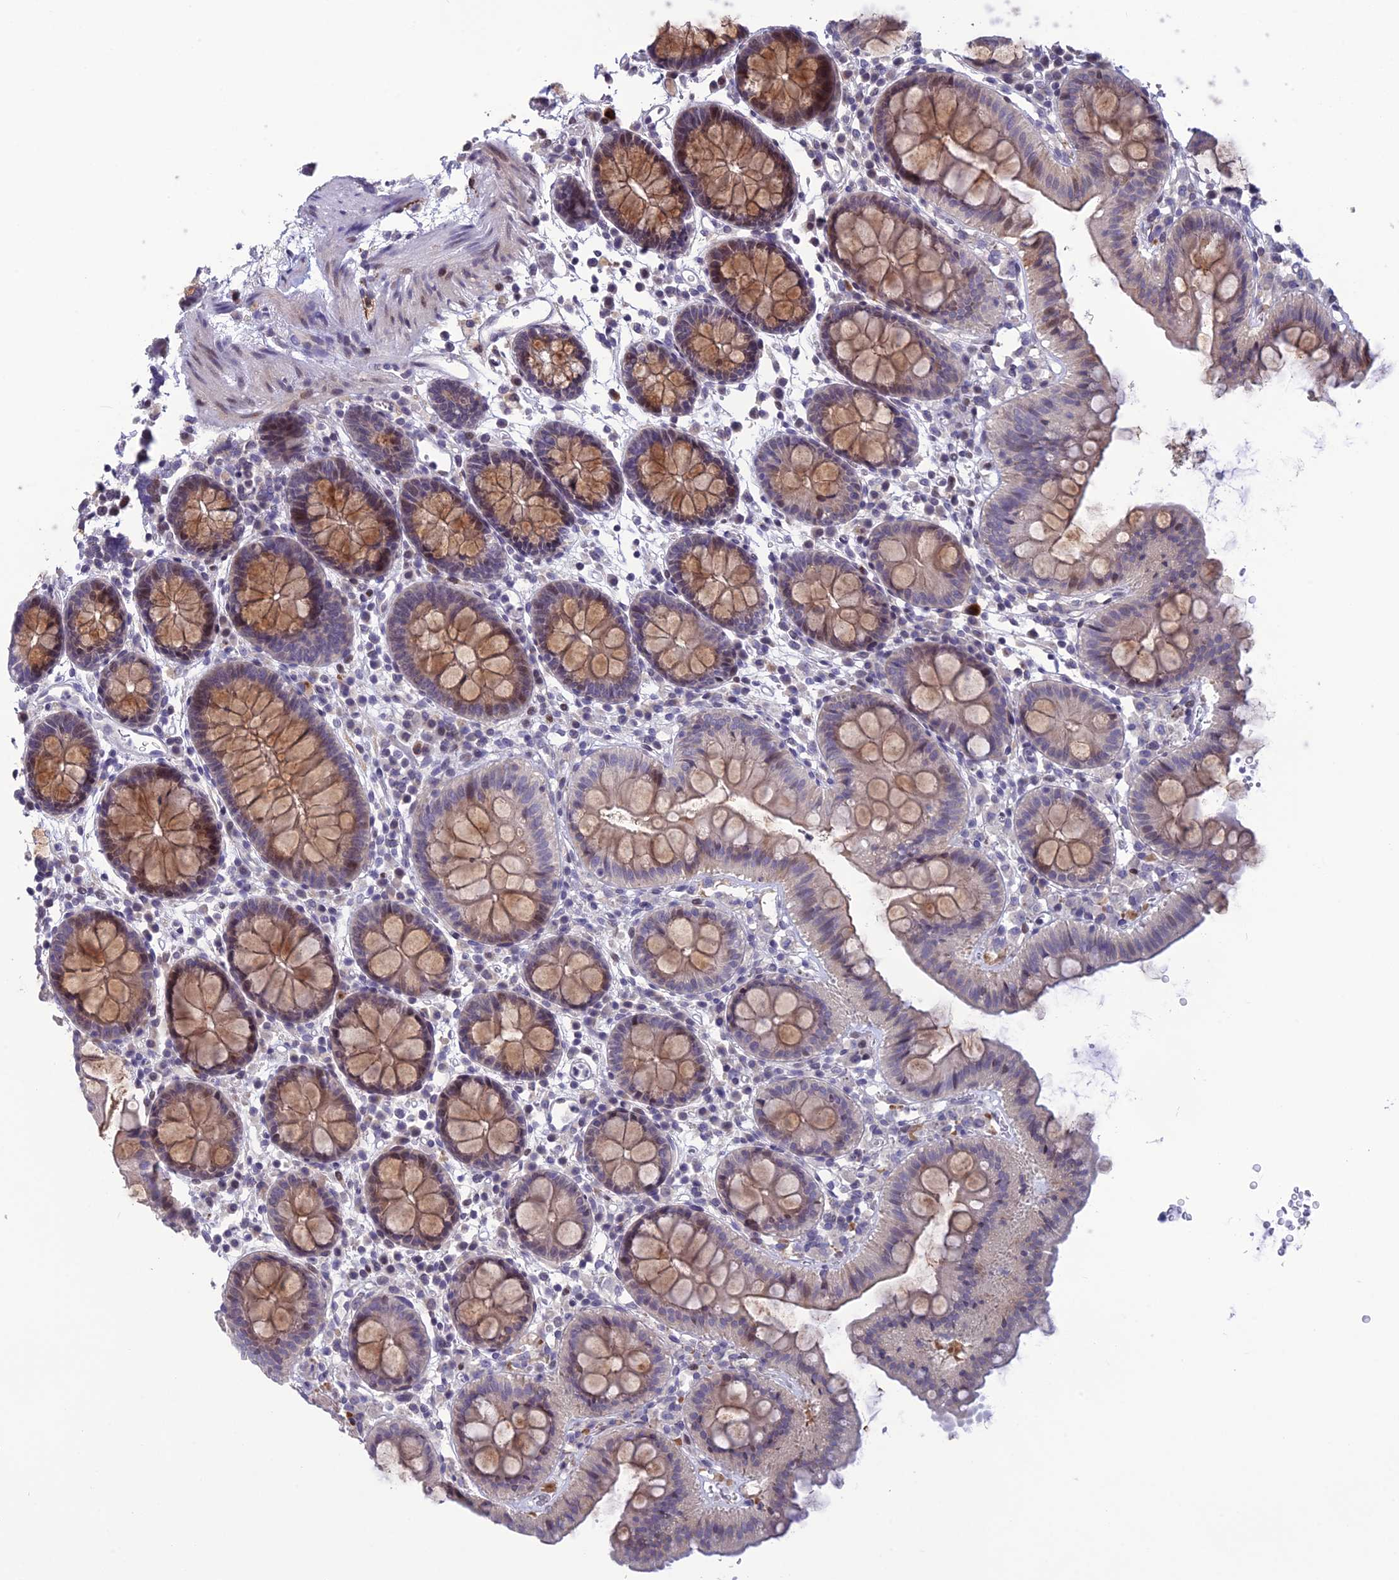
{"staining": {"intensity": "negative", "quantity": "none", "location": "none"}, "tissue": "colon", "cell_type": "Endothelial cells", "image_type": "normal", "snomed": [{"axis": "morphology", "description": "Normal tissue, NOS"}, {"axis": "topography", "description": "Colon"}], "caption": "This is an IHC micrograph of benign colon. There is no positivity in endothelial cells.", "gene": "TMEM134", "patient": {"sex": "male", "age": 75}}